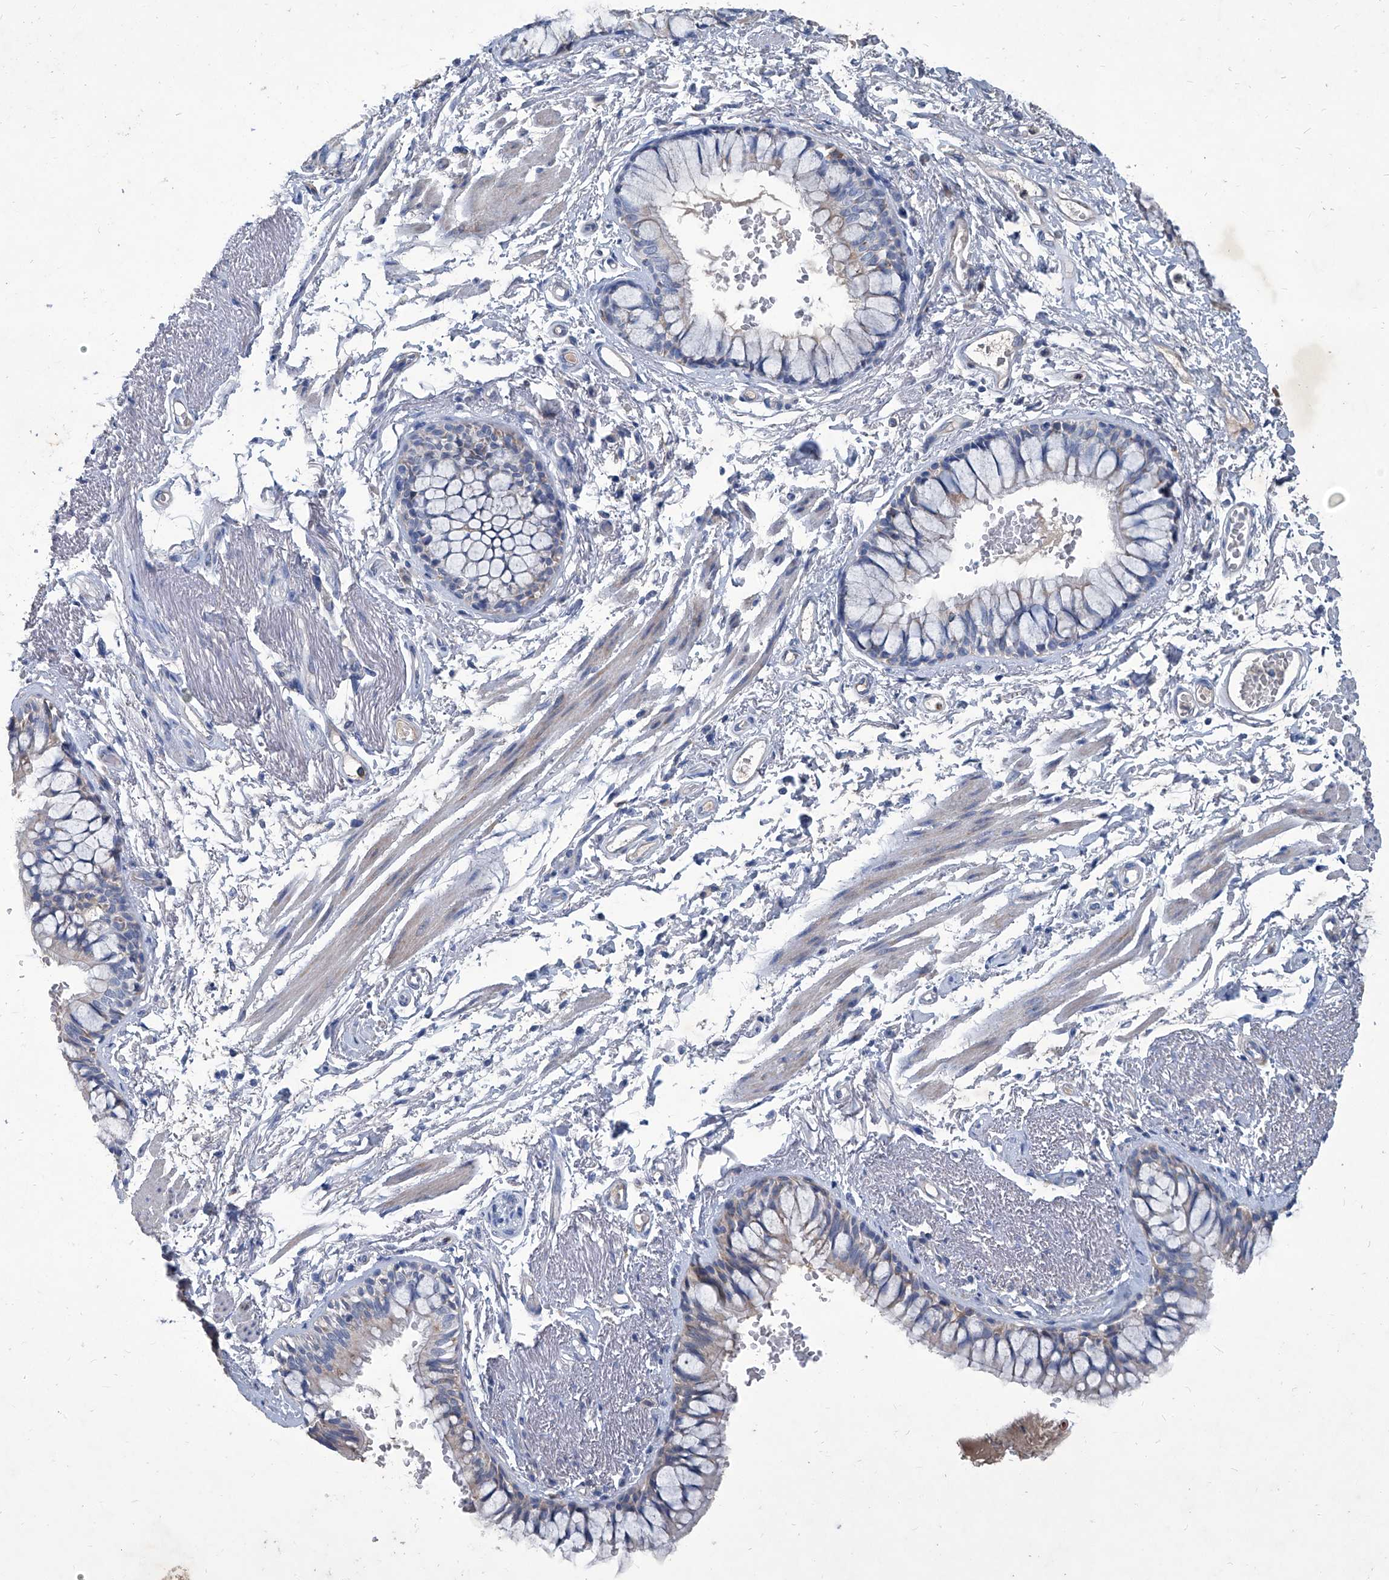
{"staining": {"intensity": "weak", "quantity": "25%-75%", "location": "cytoplasmic/membranous"}, "tissue": "bronchus", "cell_type": "Respiratory epithelial cells", "image_type": "normal", "snomed": [{"axis": "morphology", "description": "Normal tissue, NOS"}, {"axis": "topography", "description": "Cartilage tissue"}, {"axis": "topography", "description": "Bronchus"}], "caption": "Immunohistochemistry (DAB) staining of unremarkable human bronchus reveals weak cytoplasmic/membranous protein positivity in about 25%-75% of respiratory epithelial cells.", "gene": "MTARC1", "patient": {"sex": "female", "age": 73}}